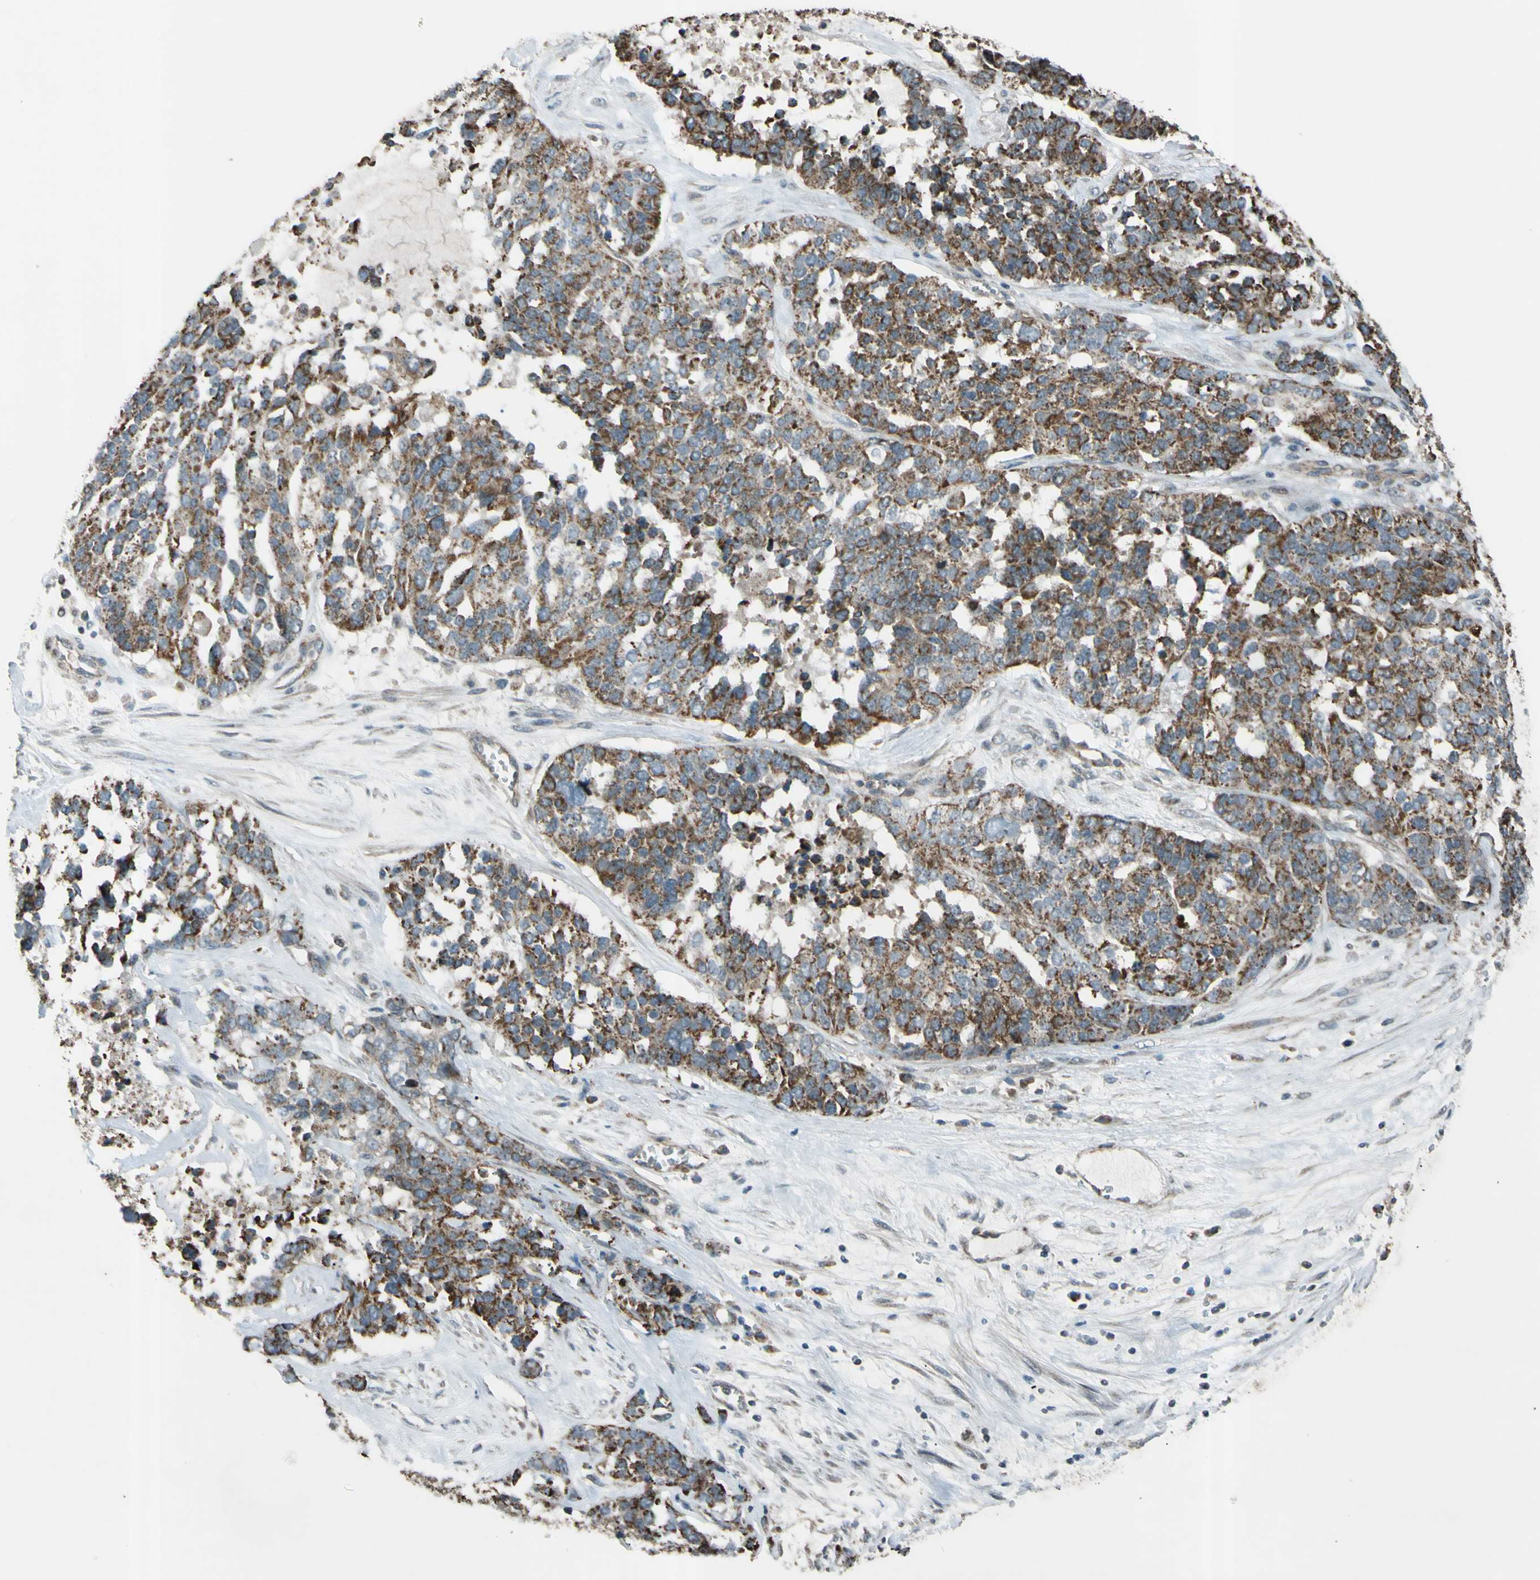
{"staining": {"intensity": "moderate", "quantity": ">75%", "location": "cytoplasmic/membranous"}, "tissue": "ovarian cancer", "cell_type": "Tumor cells", "image_type": "cancer", "snomed": [{"axis": "morphology", "description": "Cystadenocarcinoma, serous, NOS"}, {"axis": "topography", "description": "Ovary"}], "caption": "Protein staining demonstrates moderate cytoplasmic/membranous staining in approximately >75% of tumor cells in ovarian serous cystadenocarcinoma. The protein is shown in brown color, while the nuclei are stained blue.", "gene": "ACOT8", "patient": {"sex": "female", "age": 44}}